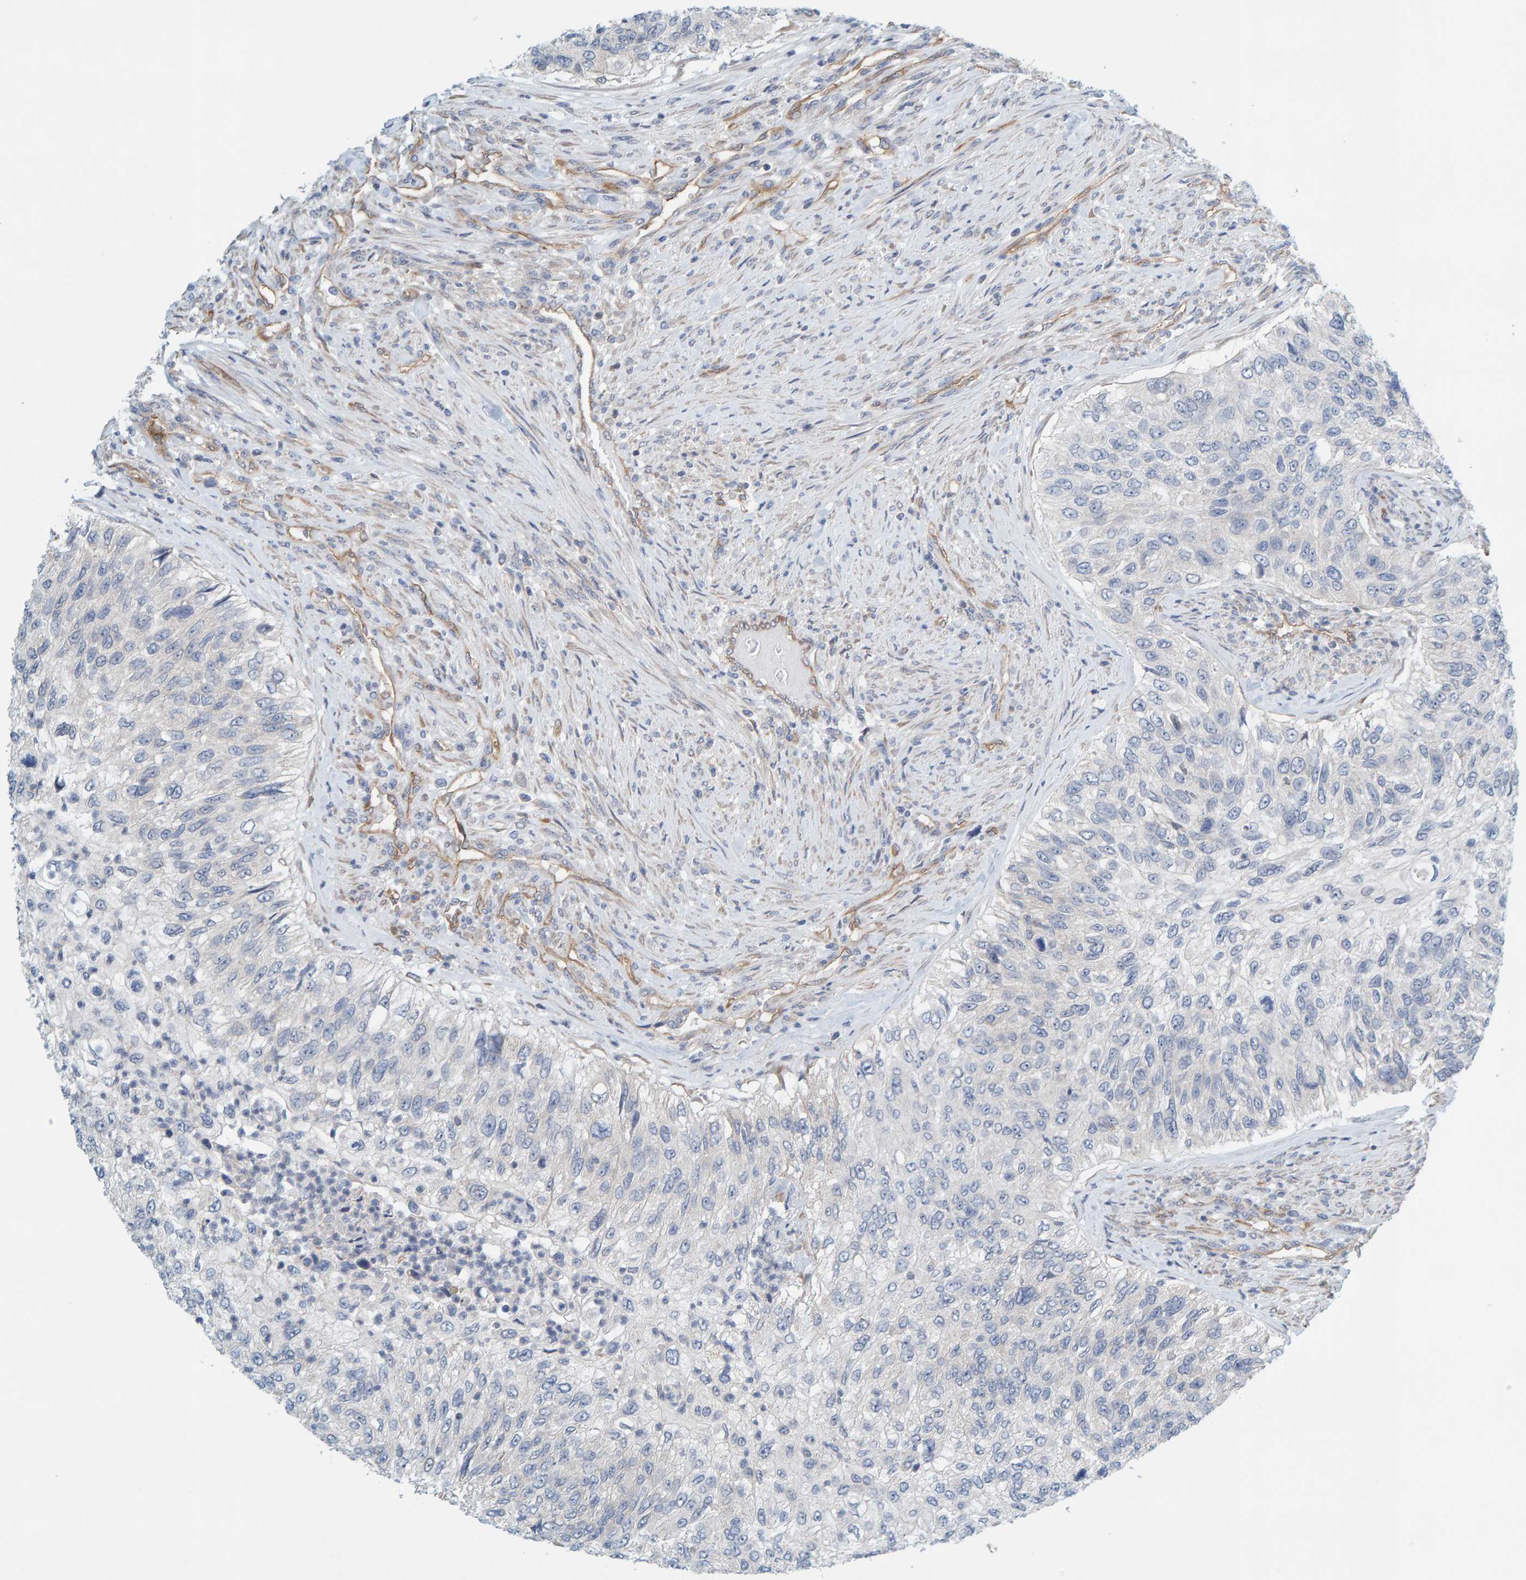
{"staining": {"intensity": "negative", "quantity": "none", "location": "none"}, "tissue": "urothelial cancer", "cell_type": "Tumor cells", "image_type": "cancer", "snomed": [{"axis": "morphology", "description": "Urothelial carcinoma, High grade"}, {"axis": "topography", "description": "Urinary bladder"}], "caption": "Image shows no significant protein positivity in tumor cells of urothelial cancer.", "gene": "PRKD2", "patient": {"sex": "female", "age": 60}}